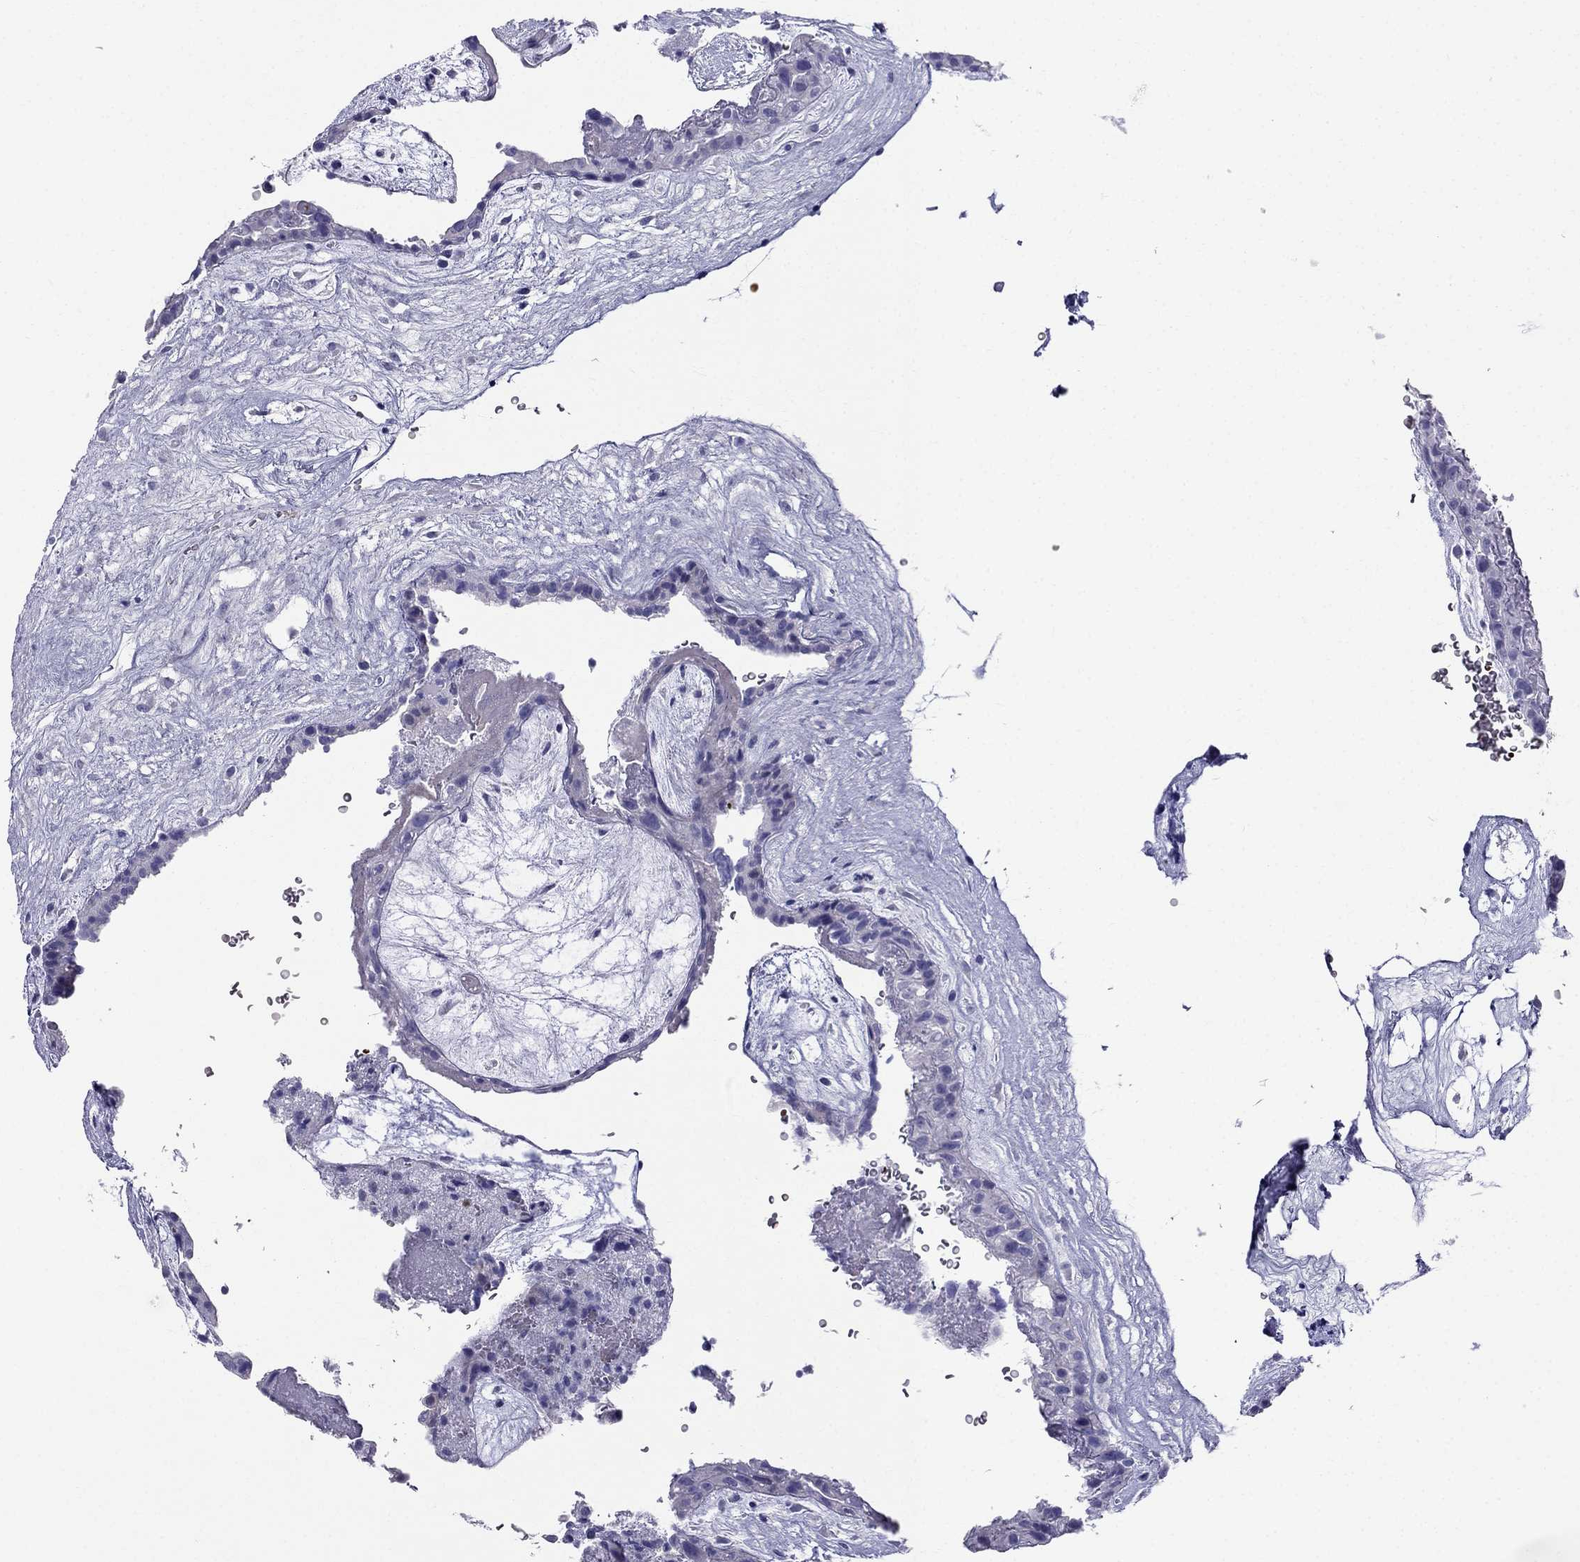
{"staining": {"intensity": "negative", "quantity": "none", "location": "none"}, "tissue": "placenta", "cell_type": "Decidual cells", "image_type": "normal", "snomed": [{"axis": "morphology", "description": "Normal tissue, NOS"}, {"axis": "topography", "description": "Placenta"}], "caption": "This is an immunohistochemistry (IHC) image of unremarkable human placenta. There is no staining in decidual cells.", "gene": "DNAAF6", "patient": {"sex": "female", "age": 19}}